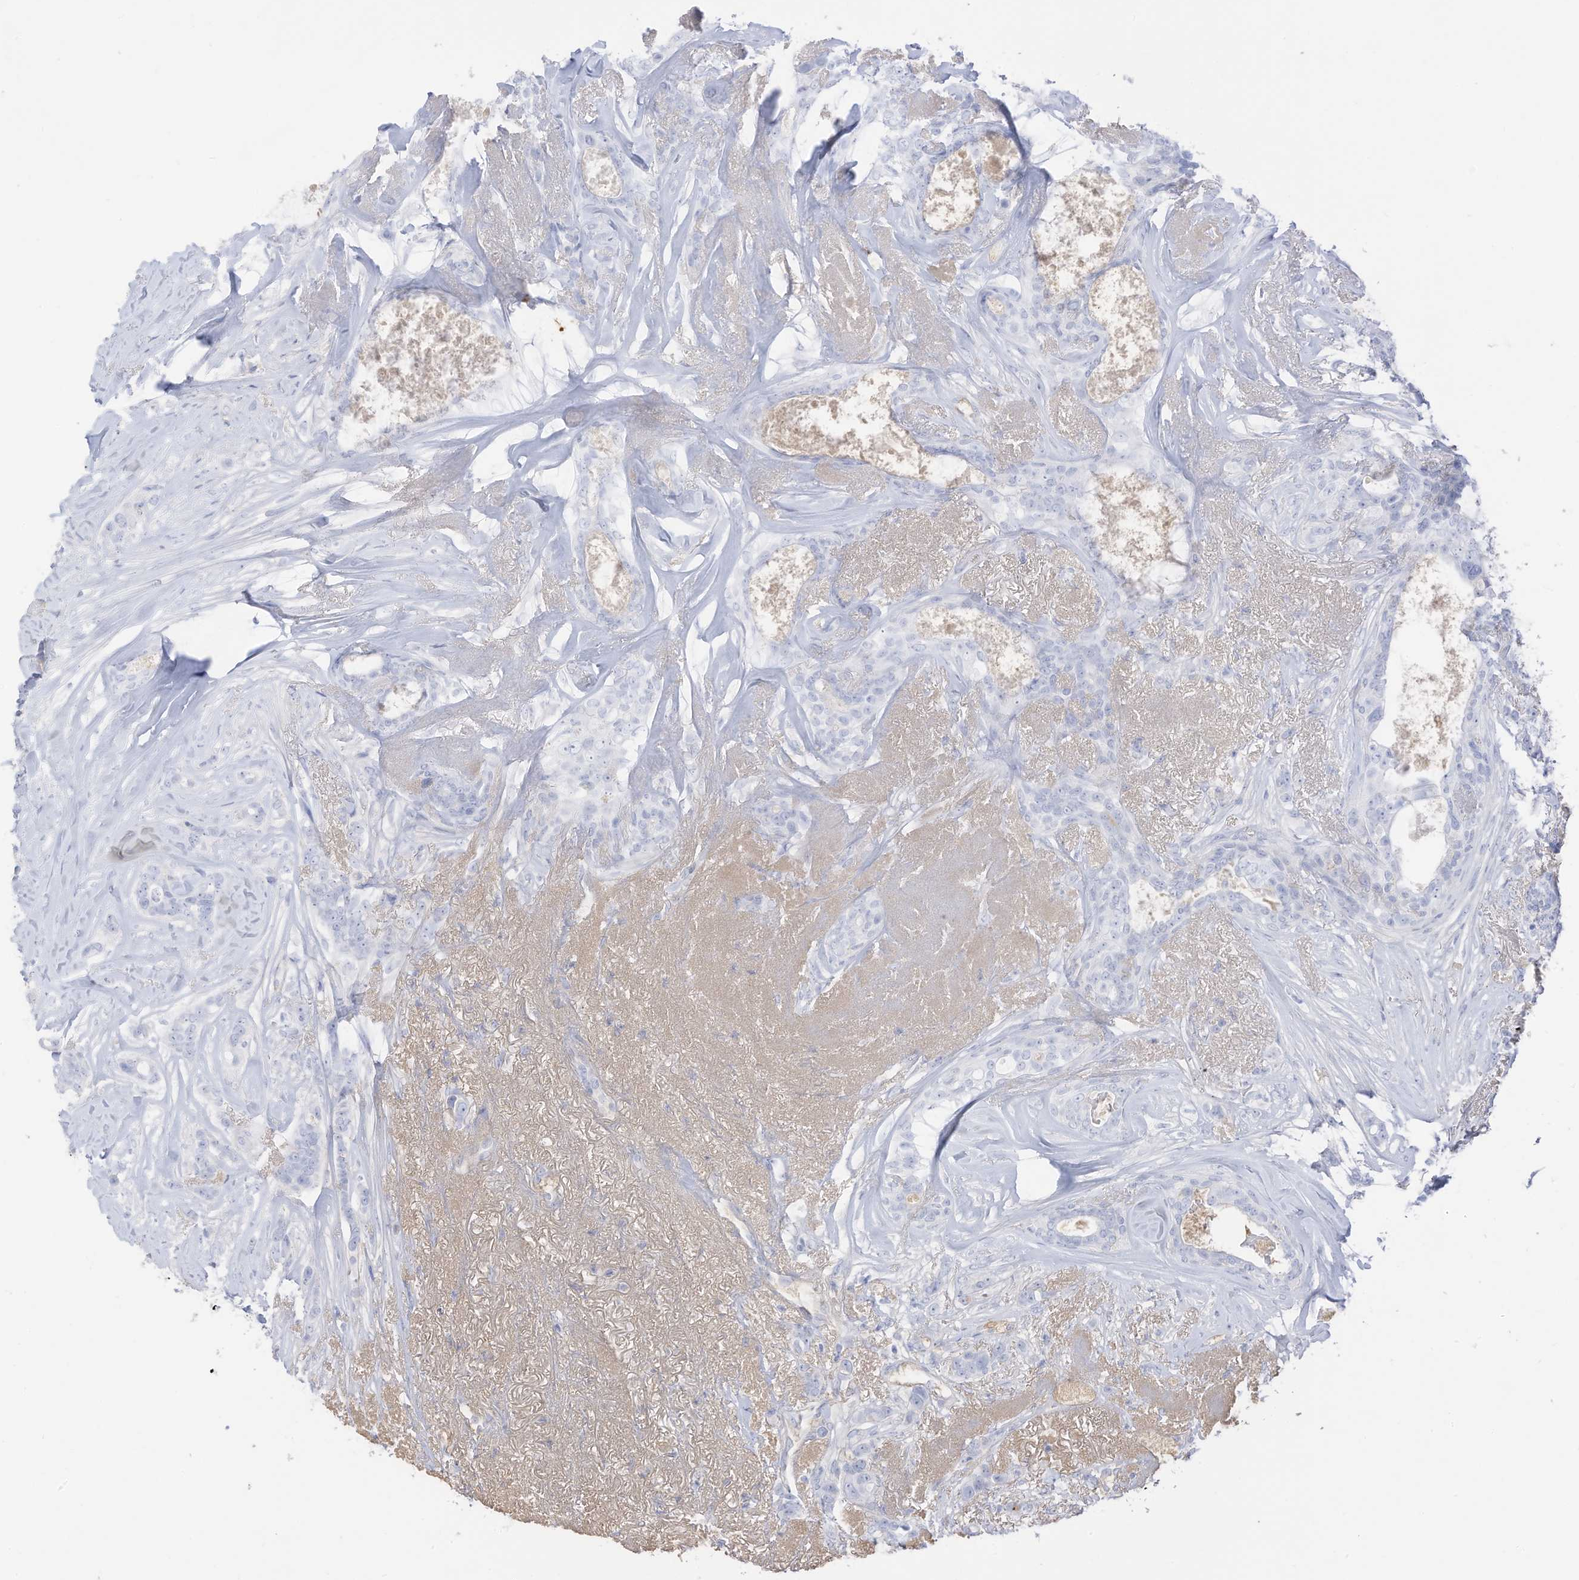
{"staining": {"intensity": "negative", "quantity": "none", "location": "none"}, "tissue": "breast cancer", "cell_type": "Tumor cells", "image_type": "cancer", "snomed": [{"axis": "morphology", "description": "Lobular carcinoma"}, {"axis": "topography", "description": "Breast"}], "caption": "DAB (3,3'-diaminobenzidine) immunohistochemical staining of breast cancer (lobular carcinoma) displays no significant staining in tumor cells.", "gene": "HSD17B13", "patient": {"sex": "female", "age": 51}}